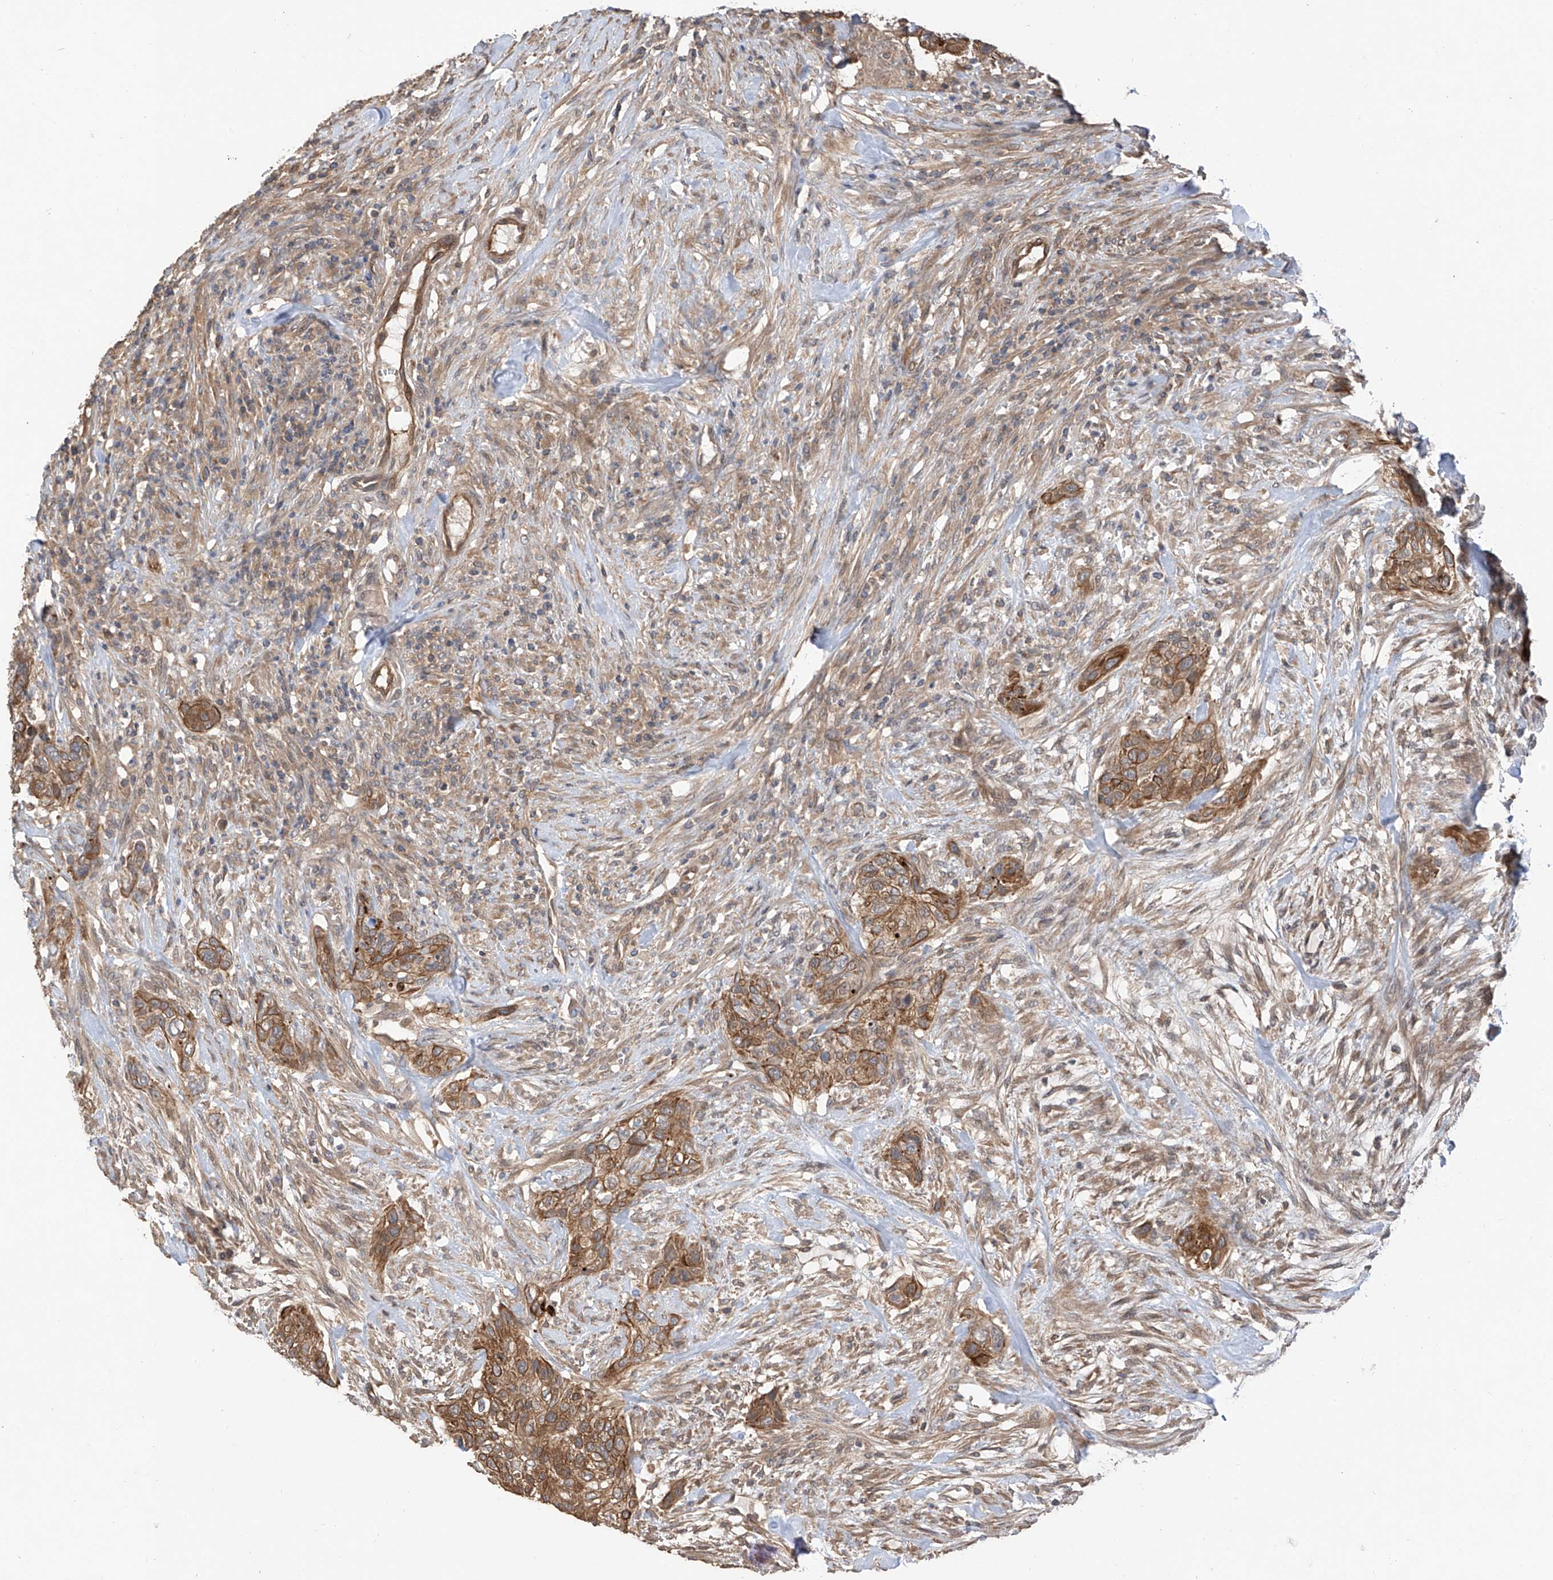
{"staining": {"intensity": "moderate", "quantity": ">75%", "location": "cytoplasmic/membranous"}, "tissue": "urothelial cancer", "cell_type": "Tumor cells", "image_type": "cancer", "snomed": [{"axis": "morphology", "description": "Urothelial carcinoma, High grade"}, {"axis": "topography", "description": "Urinary bladder"}], "caption": "Protein staining by IHC exhibits moderate cytoplasmic/membranous positivity in about >75% of tumor cells in urothelial cancer. The protein of interest is shown in brown color, while the nuclei are stained blue.", "gene": "RPAIN", "patient": {"sex": "male", "age": 35}}